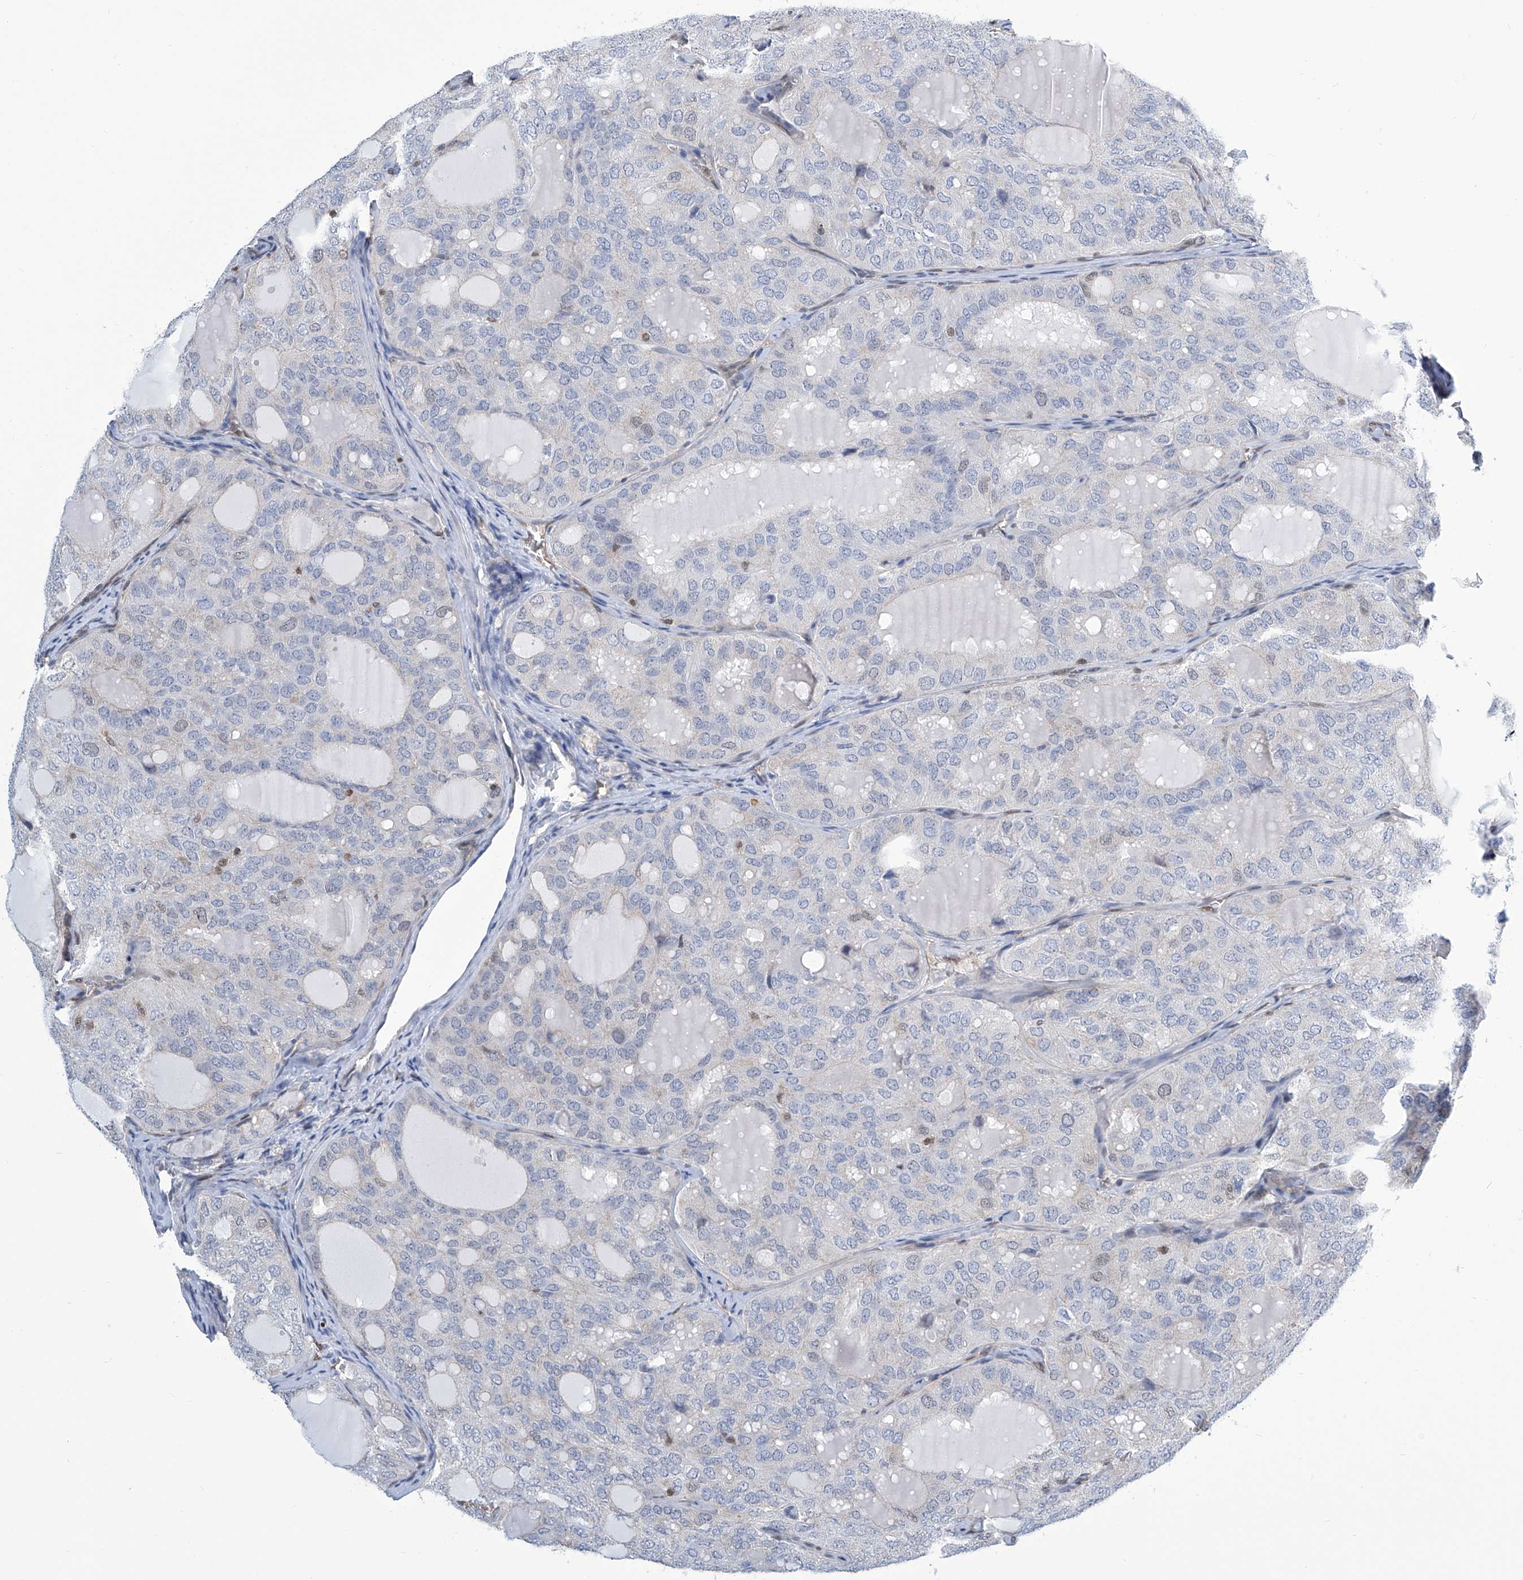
{"staining": {"intensity": "negative", "quantity": "none", "location": "none"}, "tissue": "thyroid cancer", "cell_type": "Tumor cells", "image_type": "cancer", "snomed": [{"axis": "morphology", "description": "Follicular adenoma carcinoma, NOS"}, {"axis": "topography", "description": "Thyroid gland"}], "caption": "Tumor cells are negative for protein expression in human follicular adenoma carcinoma (thyroid). Brightfield microscopy of IHC stained with DAB (3,3'-diaminobenzidine) (brown) and hematoxylin (blue), captured at high magnification.", "gene": "SREBF2", "patient": {"sex": "male", "age": 75}}